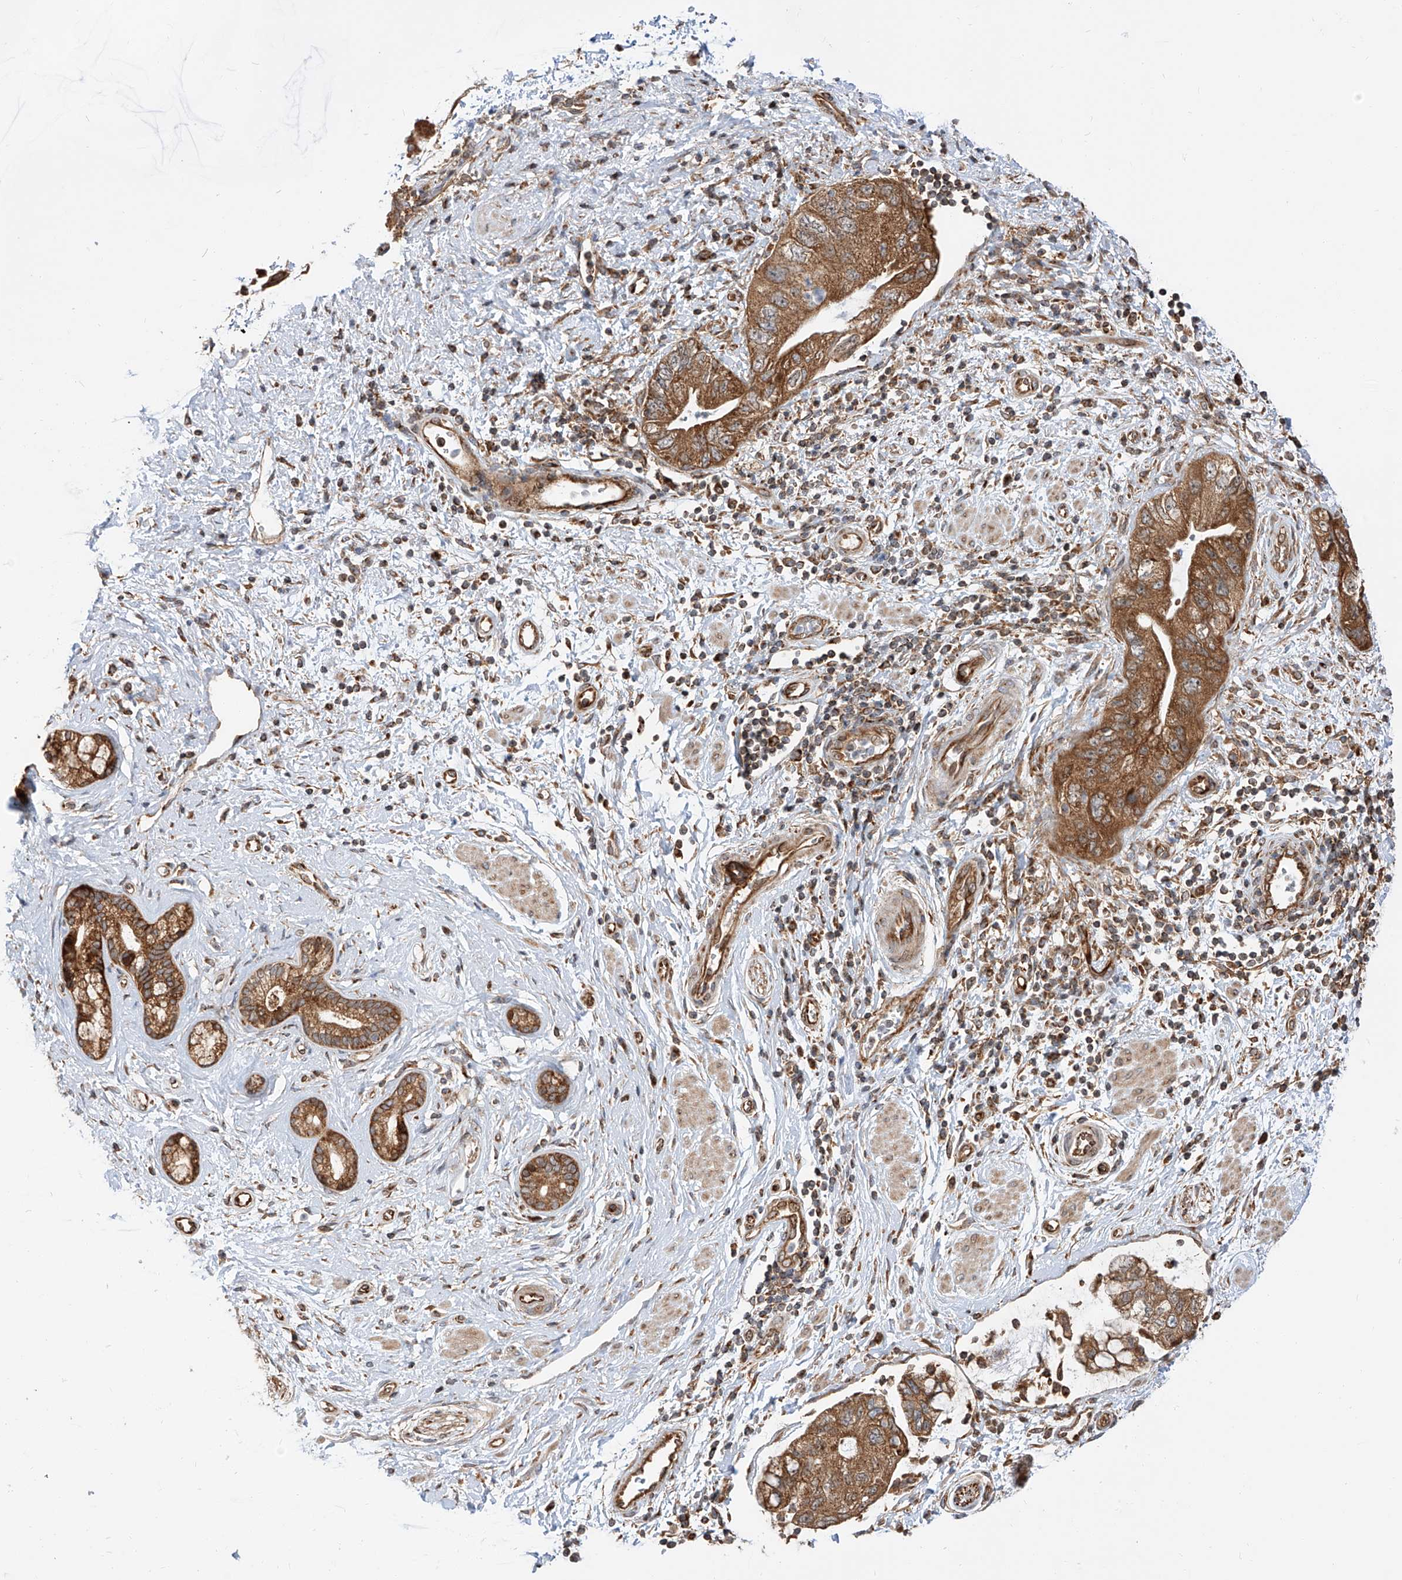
{"staining": {"intensity": "moderate", "quantity": ">75%", "location": "cytoplasmic/membranous"}, "tissue": "pancreatic cancer", "cell_type": "Tumor cells", "image_type": "cancer", "snomed": [{"axis": "morphology", "description": "Adenocarcinoma, NOS"}, {"axis": "topography", "description": "Pancreas"}], "caption": "A histopathology image showing moderate cytoplasmic/membranous staining in approximately >75% of tumor cells in pancreatic cancer, as visualized by brown immunohistochemical staining.", "gene": "ISCA2", "patient": {"sex": "female", "age": 73}}